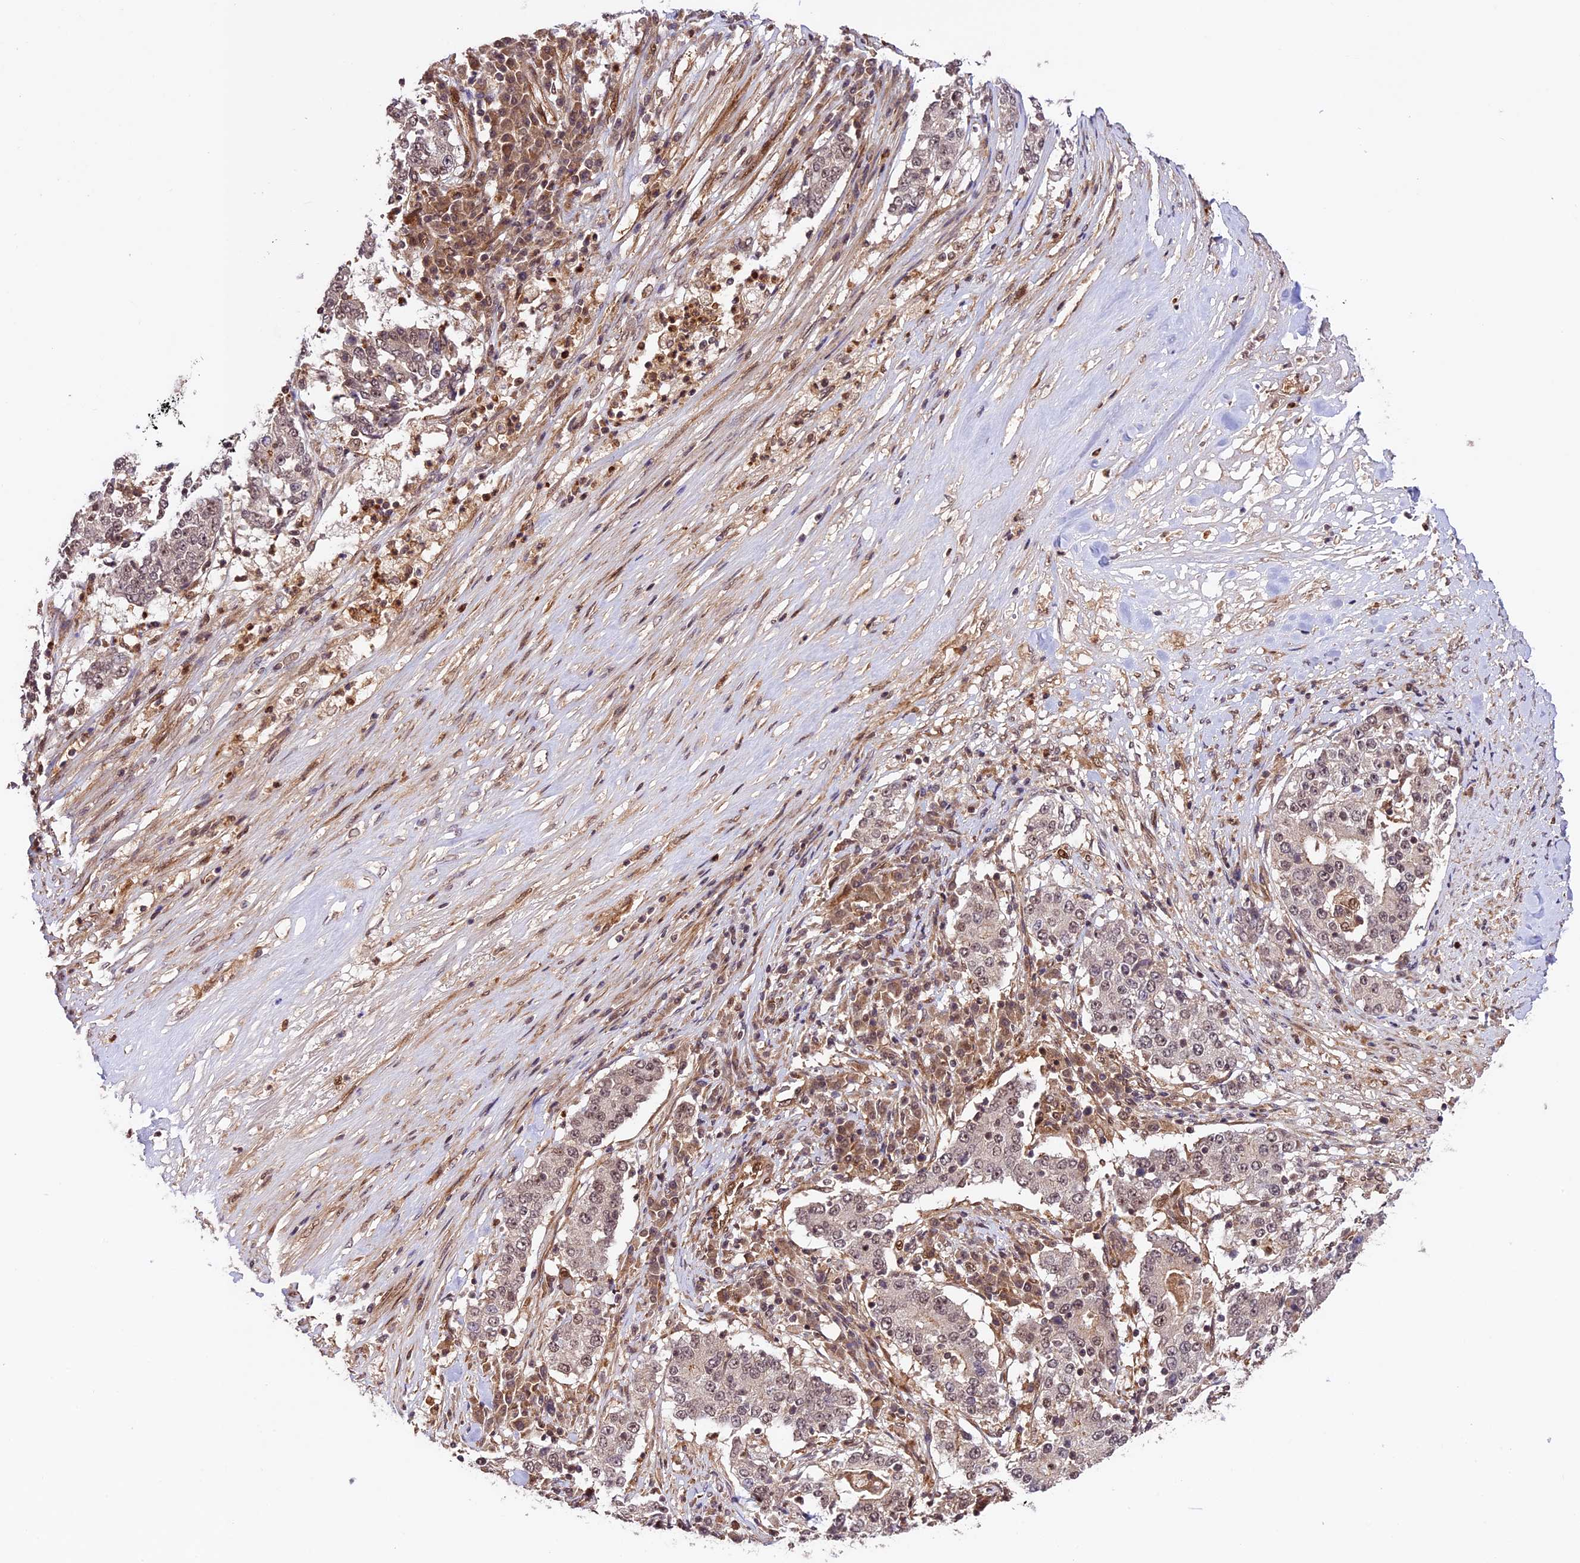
{"staining": {"intensity": "weak", "quantity": "<25%", "location": "nuclear"}, "tissue": "stomach cancer", "cell_type": "Tumor cells", "image_type": "cancer", "snomed": [{"axis": "morphology", "description": "Adenocarcinoma, NOS"}, {"axis": "topography", "description": "Stomach"}], "caption": "Immunohistochemistry image of stomach adenocarcinoma stained for a protein (brown), which demonstrates no positivity in tumor cells.", "gene": "DHX38", "patient": {"sex": "male", "age": 59}}